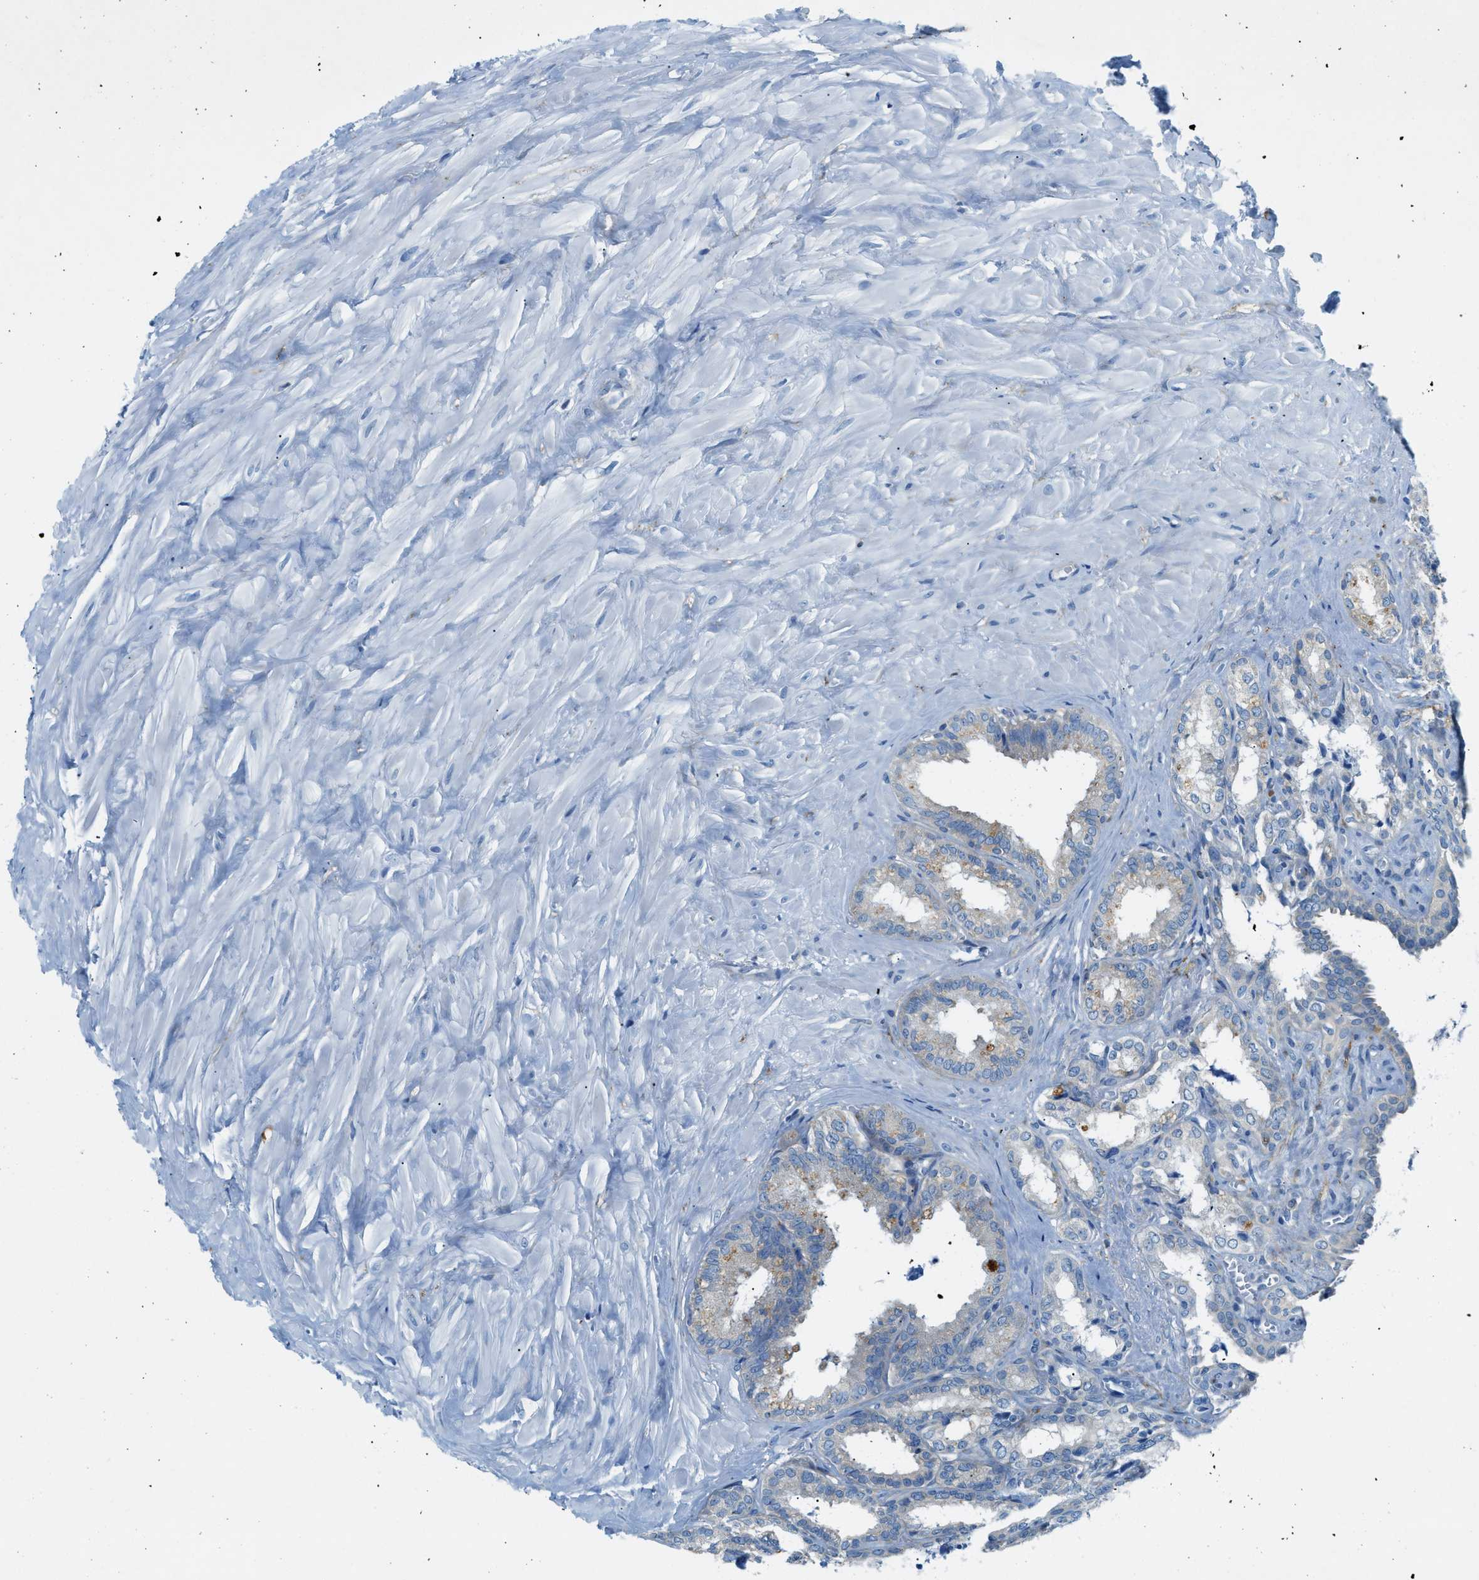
{"staining": {"intensity": "negative", "quantity": "none", "location": "none"}, "tissue": "seminal vesicle", "cell_type": "Glandular cells", "image_type": "normal", "snomed": [{"axis": "morphology", "description": "Normal tissue, NOS"}, {"axis": "topography", "description": "Seminal veicle"}], "caption": "A high-resolution micrograph shows IHC staining of benign seminal vesicle, which displays no significant expression in glandular cells.", "gene": "ZDHHC13", "patient": {"sex": "male", "age": 64}}